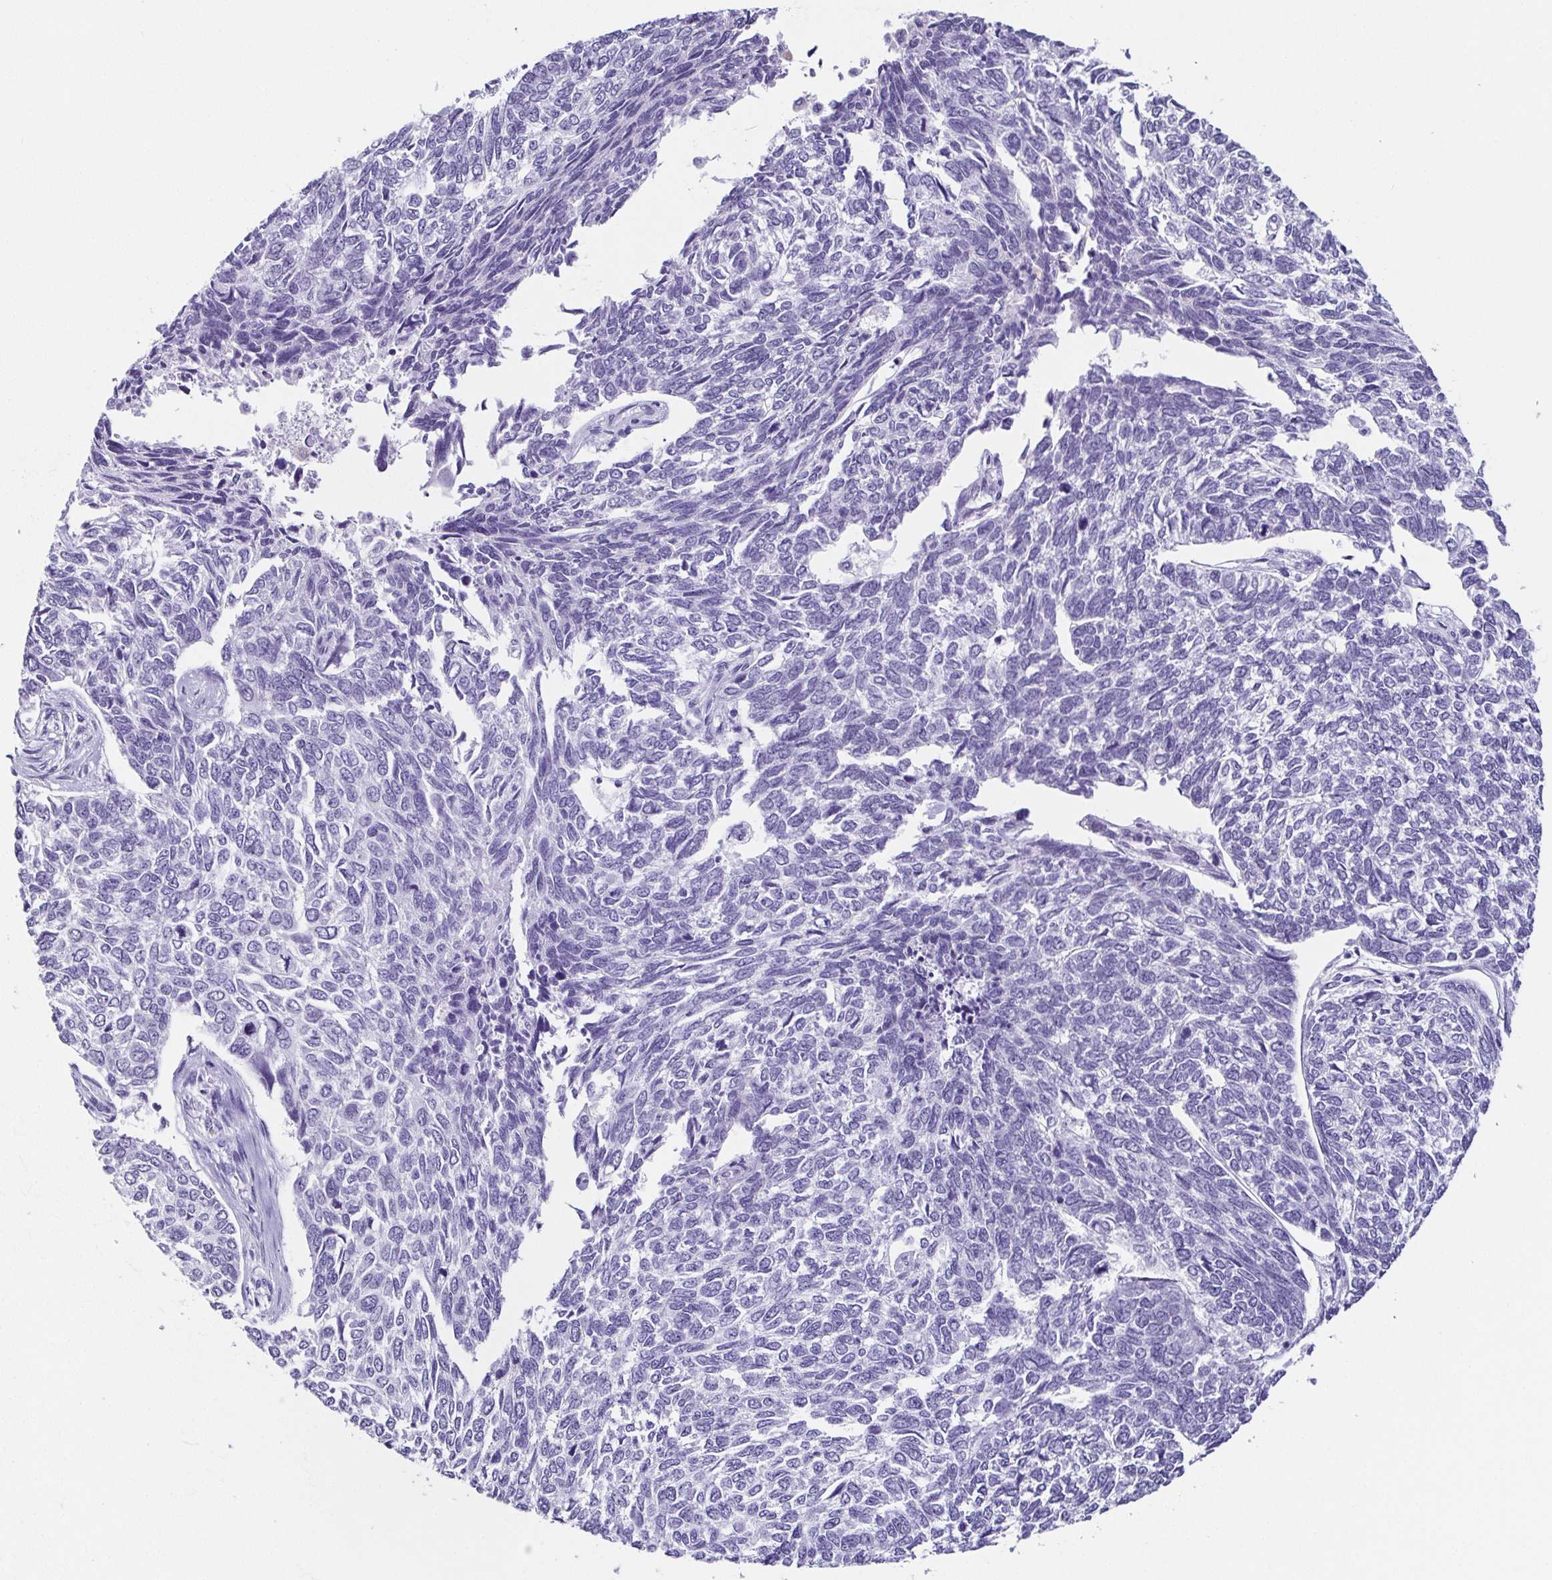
{"staining": {"intensity": "negative", "quantity": "none", "location": "none"}, "tissue": "skin cancer", "cell_type": "Tumor cells", "image_type": "cancer", "snomed": [{"axis": "morphology", "description": "Basal cell carcinoma"}, {"axis": "topography", "description": "Skin"}], "caption": "A high-resolution image shows immunohistochemistry (IHC) staining of skin basal cell carcinoma, which shows no significant positivity in tumor cells.", "gene": "ESX1", "patient": {"sex": "female", "age": 65}}